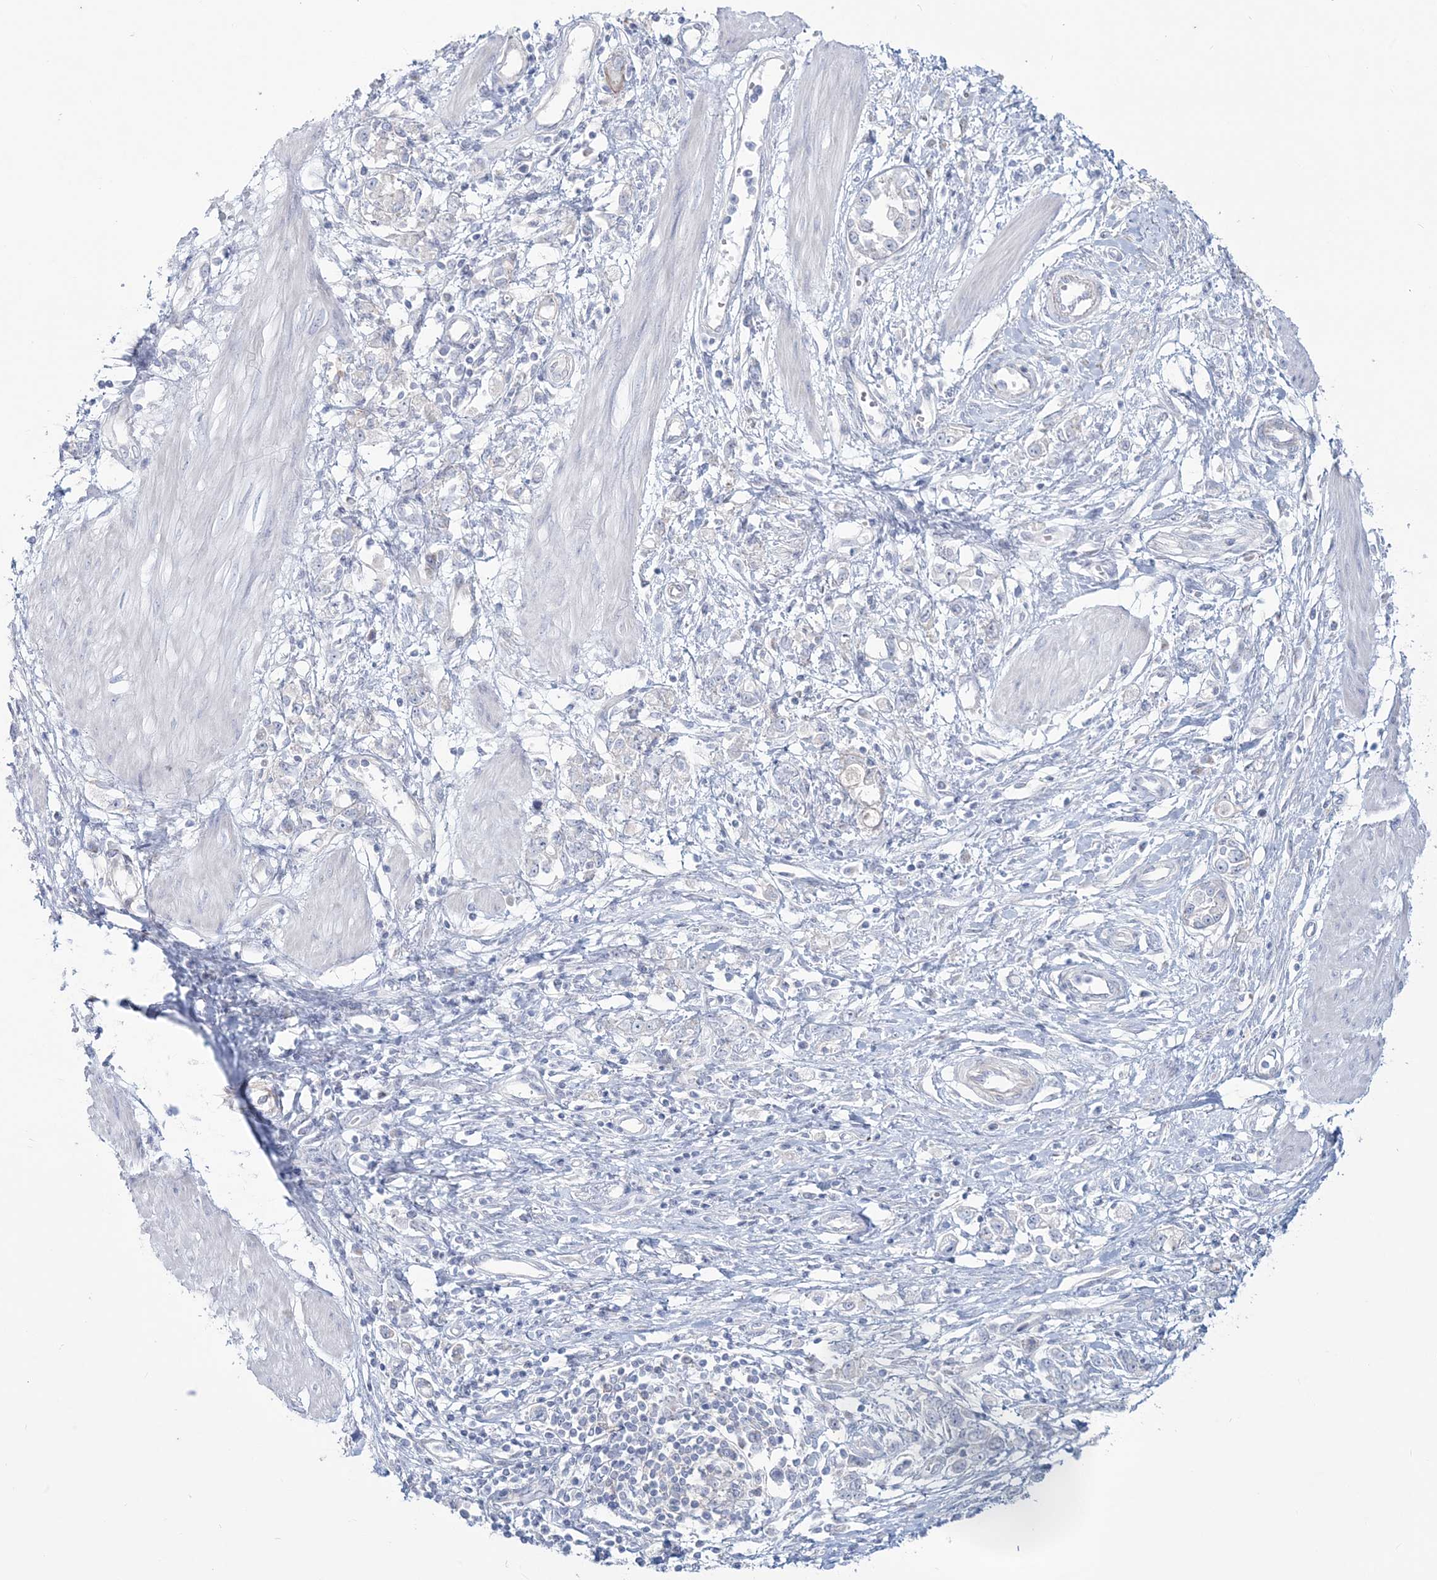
{"staining": {"intensity": "negative", "quantity": "none", "location": "none"}, "tissue": "stomach cancer", "cell_type": "Tumor cells", "image_type": "cancer", "snomed": [{"axis": "morphology", "description": "Adenocarcinoma, NOS"}, {"axis": "topography", "description": "Stomach"}], "caption": "An IHC micrograph of stomach adenocarcinoma is shown. There is no staining in tumor cells of stomach adenocarcinoma. (Stains: DAB immunohistochemistry (IHC) with hematoxylin counter stain, Microscopy: brightfield microscopy at high magnification).", "gene": "ADGB", "patient": {"sex": "female", "age": 76}}